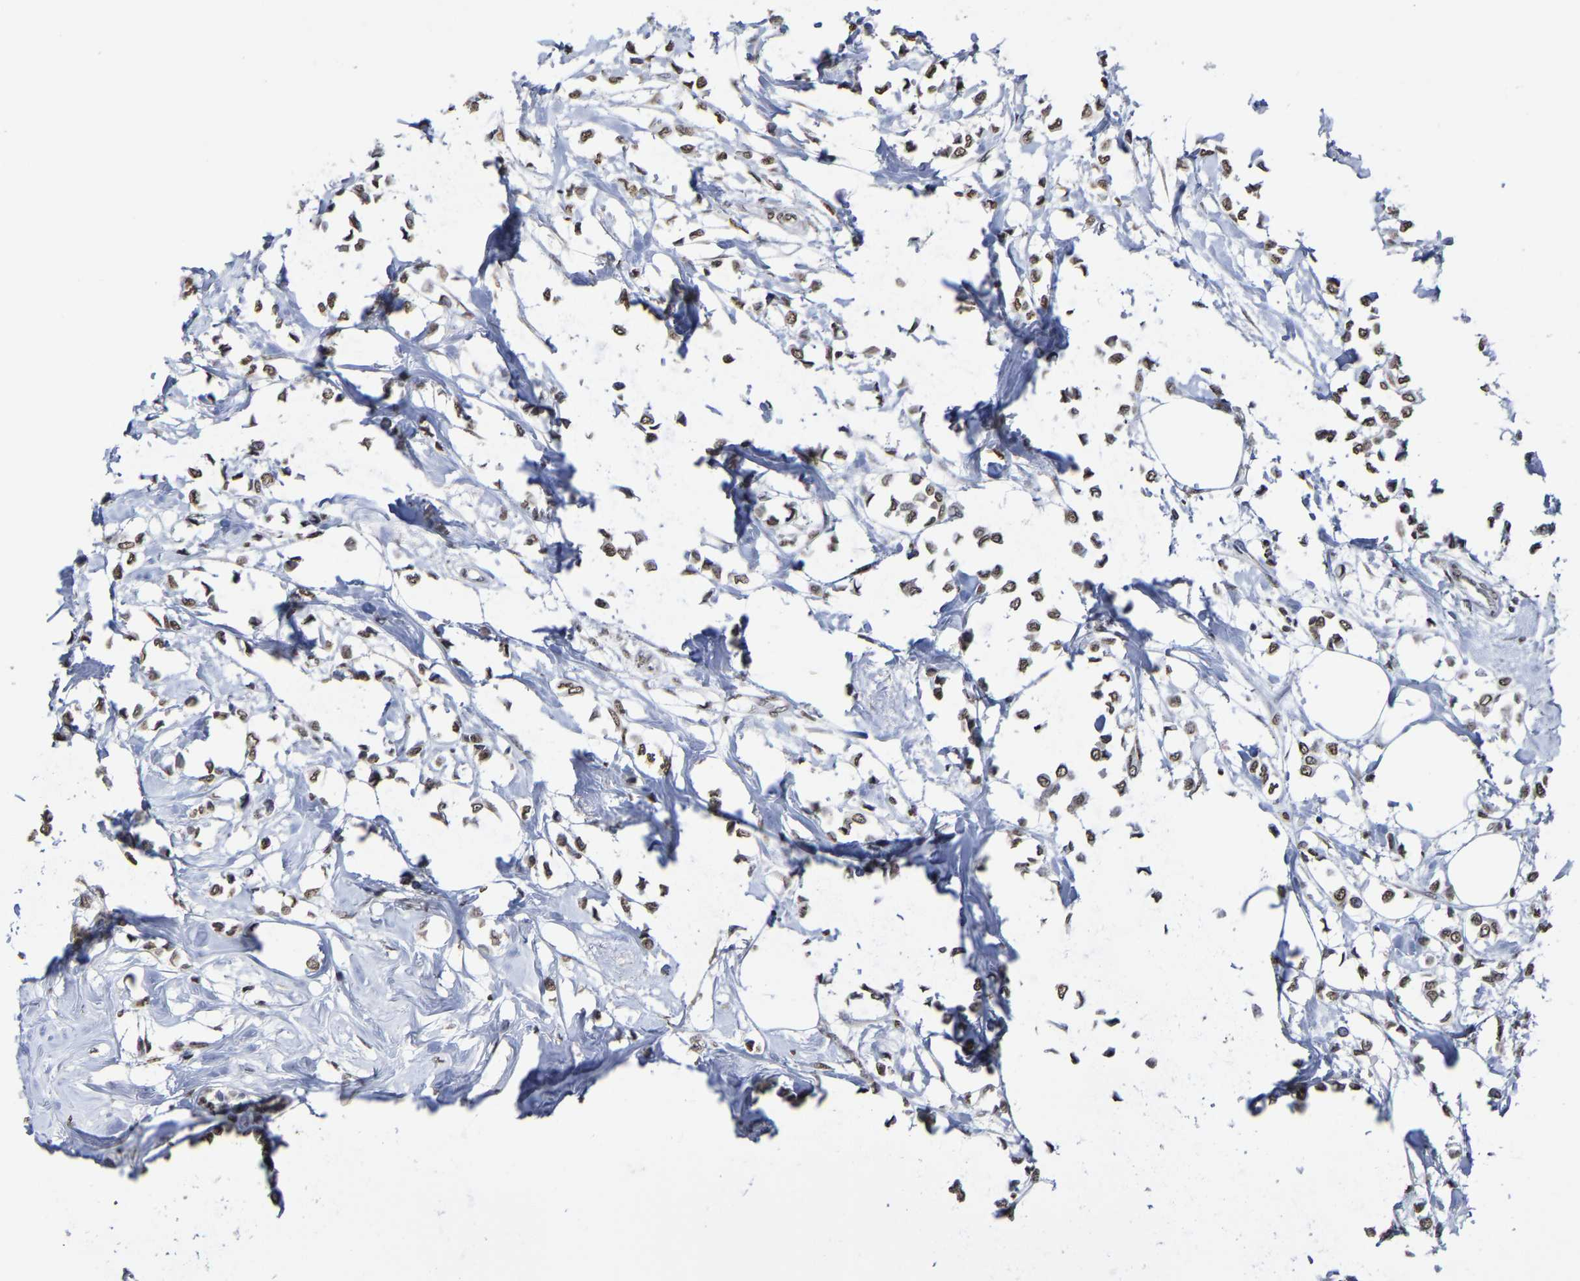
{"staining": {"intensity": "moderate", "quantity": ">75%", "location": "nuclear"}, "tissue": "breast cancer", "cell_type": "Tumor cells", "image_type": "cancer", "snomed": [{"axis": "morphology", "description": "Lobular carcinoma"}, {"axis": "topography", "description": "Breast"}], "caption": "Tumor cells demonstrate medium levels of moderate nuclear positivity in approximately >75% of cells in breast lobular carcinoma. Nuclei are stained in blue.", "gene": "ATF4", "patient": {"sex": "female", "age": 51}}